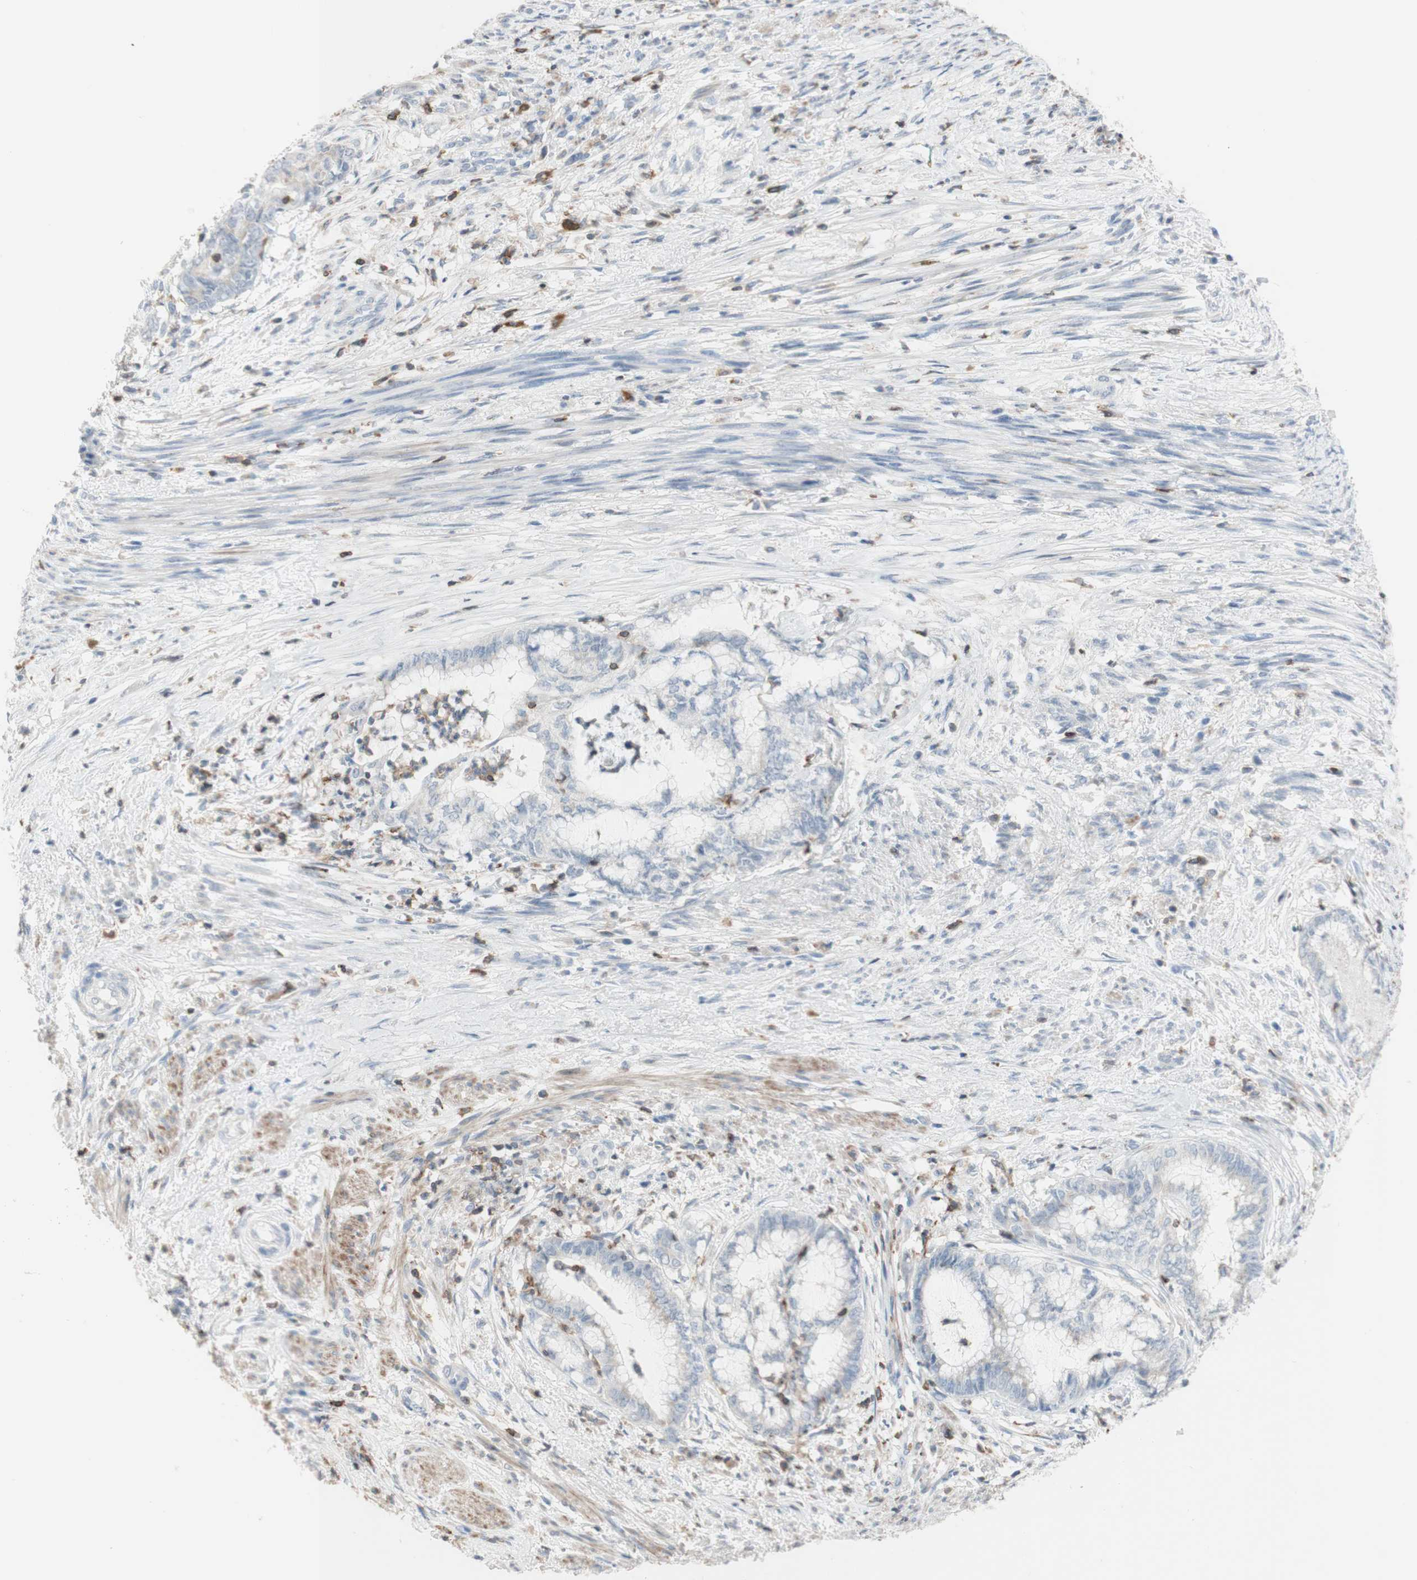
{"staining": {"intensity": "negative", "quantity": "none", "location": "none"}, "tissue": "endometrial cancer", "cell_type": "Tumor cells", "image_type": "cancer", "snomed": [{"axis": "morphology", "description": "Necrosis, NOS"}, {"axis": "morphology", "description": "Adenocarcinoma, NOS"}, {"axis": "topography", "description": "Endometrium"}], "caption": "Endometrial cancer was stained to show a protein in brown. There is no significant staining in tumor cells.", "gene": "SPINK6", "patient": {"sex": "female", "age": 79}}